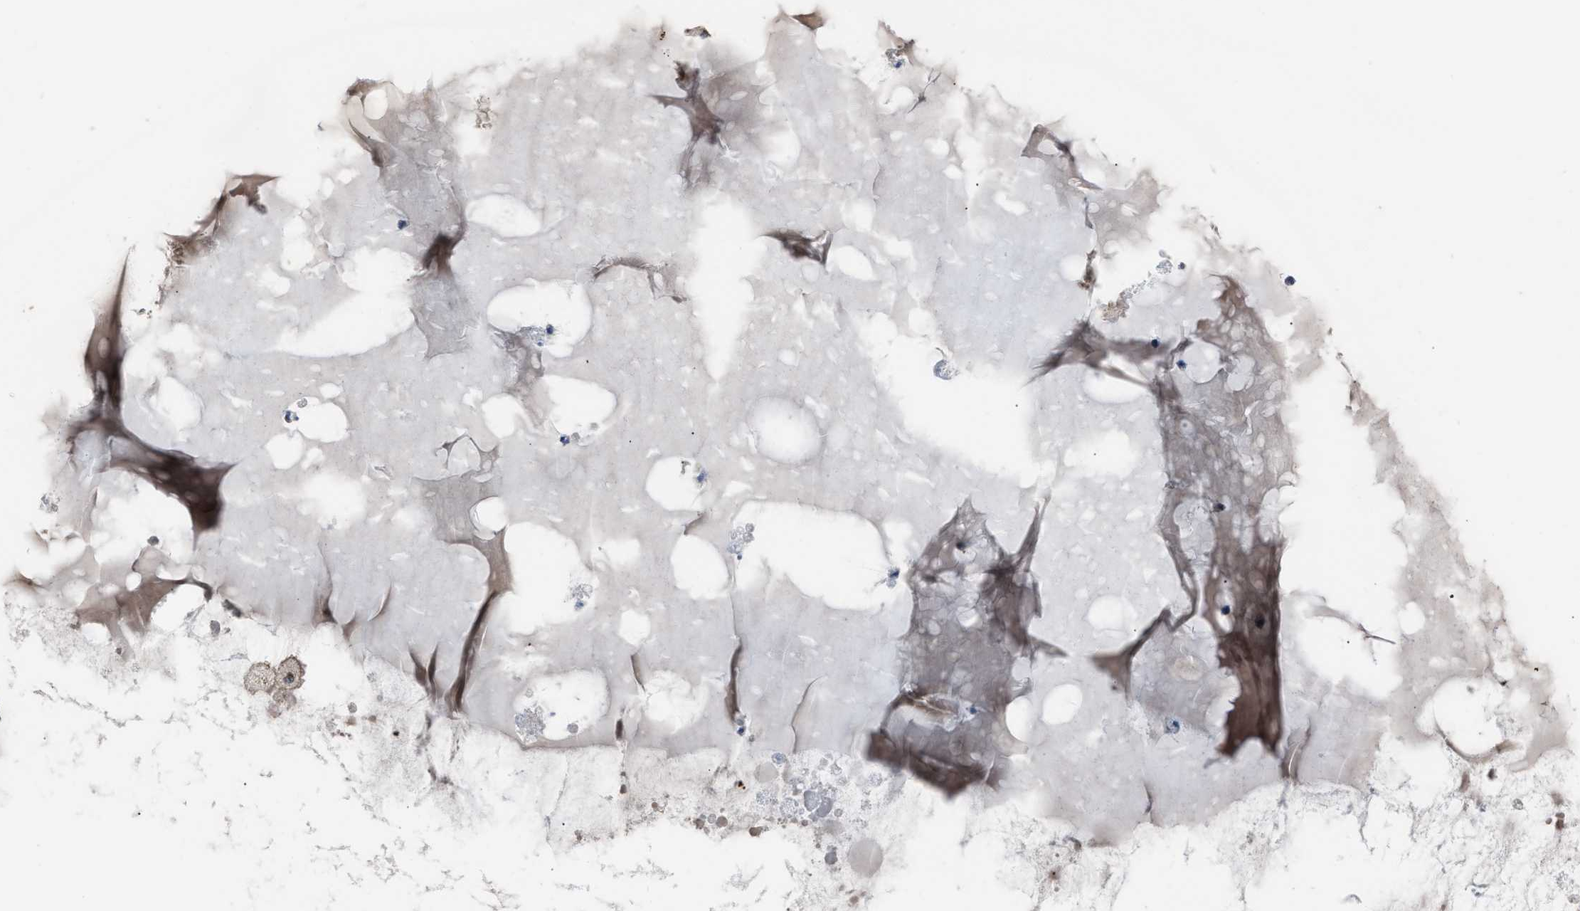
{"staining": {"intensity": "weak", "quantity": "25%-75%", "location": "cytoplasmic/membranous"}, "tissue": "ovarian cancer", "cell_type": "Tumor cells", "image_type": "cancer", "snomed": [{"axis": "morphology", "description": "Cystadenocarcinoma, mucinous, NOS"}, {"axis": "topography", "description": "Ovary"}], "caption": "Protein analysis of ovarian cancer tissue displays weak cytoplasmic/membranous expression in approximately 25%-75% of tumor cells.", "gene": "TNRC18", "patient": {"sex": "female", "age": 80}}